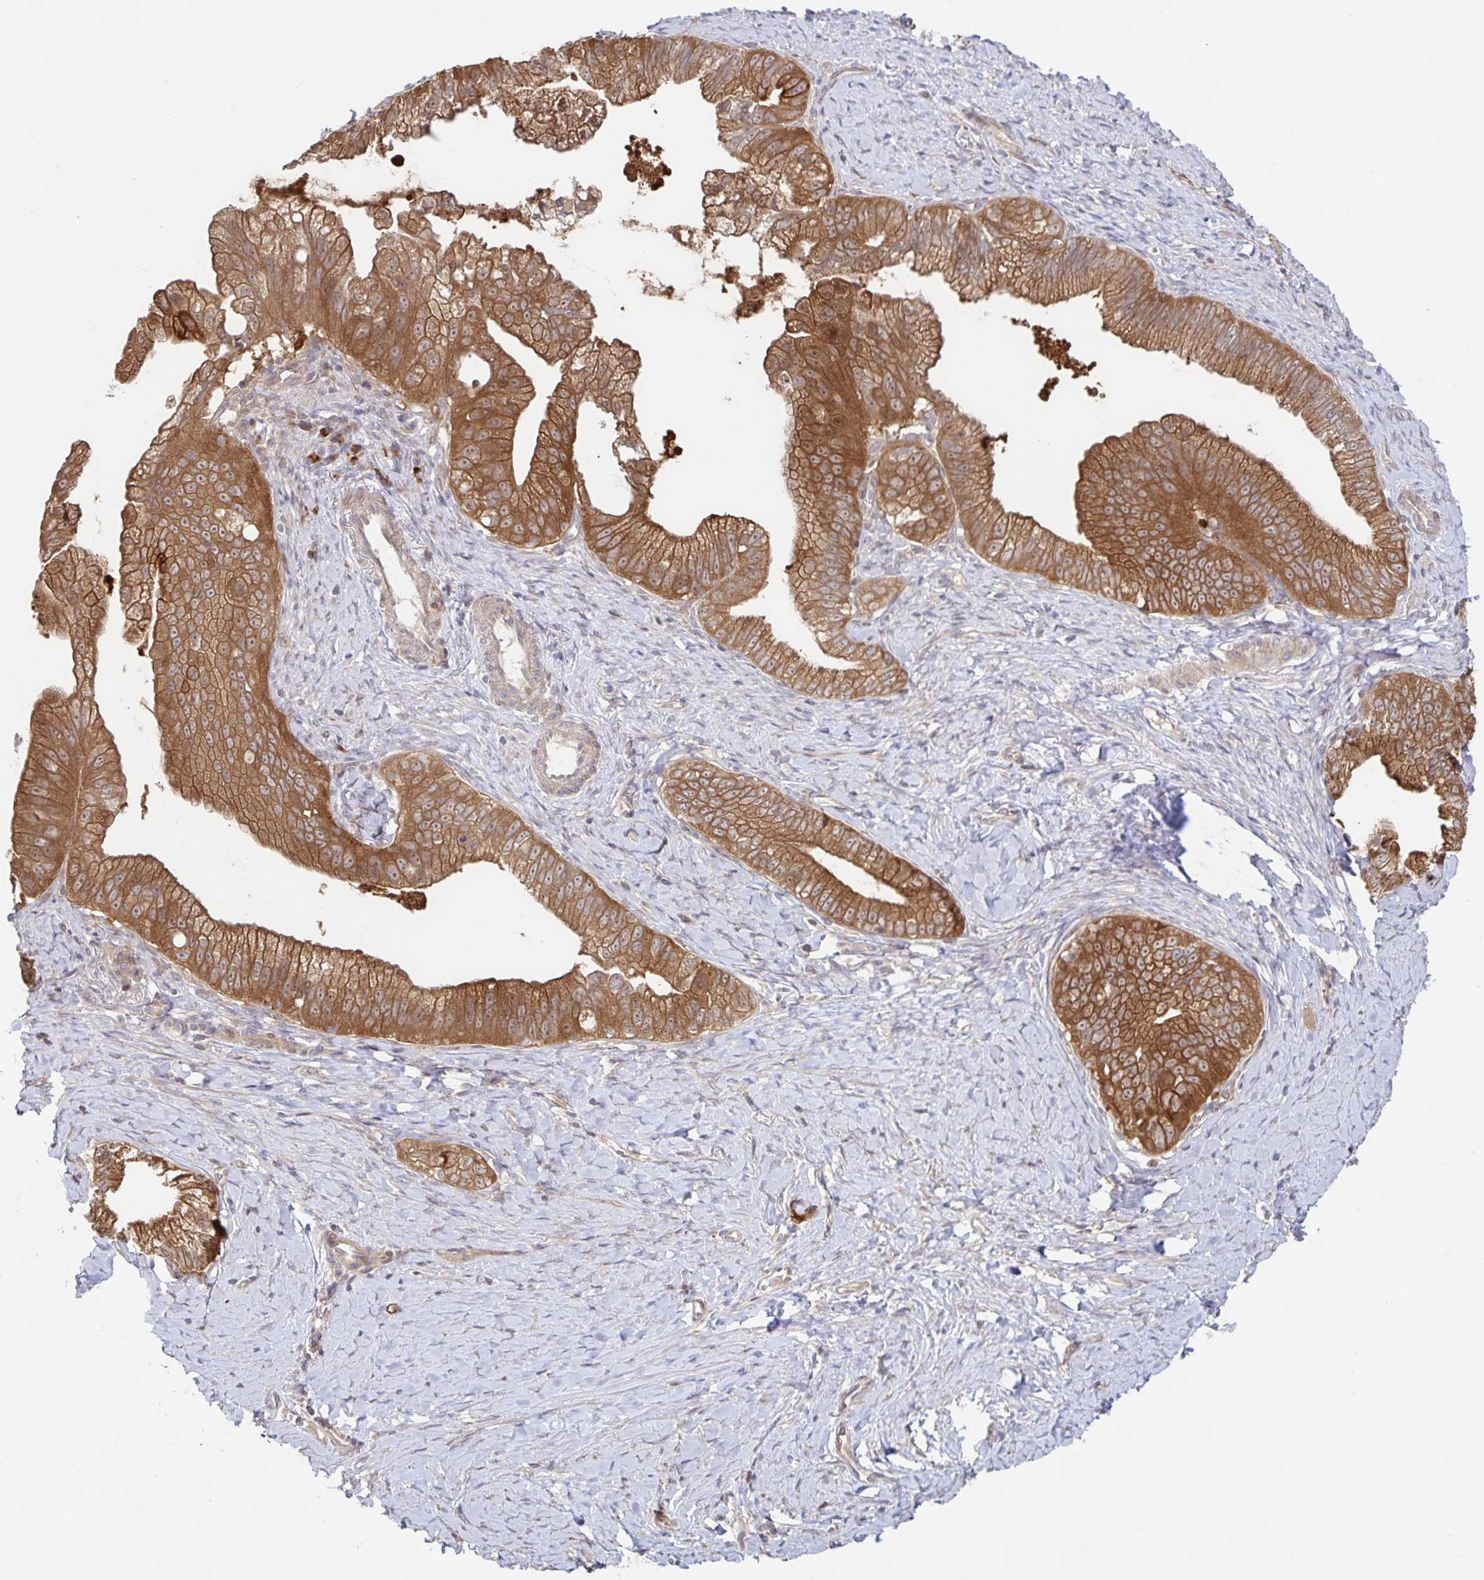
{"staining": {"intensity": "moderate", "quantity": ">75%", "location": "cytoplasmic/membranous"}, "tissue": "pancreatic cancer", "cell_type": "Tumor cells", "image_type": "cancer", "snomed": [{"axis": "morphology", "description": "Adenocarcinoma, NOS"}, {"axis": "topography", "description": "Pancreas"}], "caption": "Immunohistochemical staining of pancreatic adenocarcinoma exhibits medium levels of moderate cytoplasmic/membranous positivity in about >75% of tumor cells. Immunohistochemistry stains the protein of interest in brown and the nuclei are stained blue.", "gene": "AACS", "patient": {"sex": "male", "age": 70}}